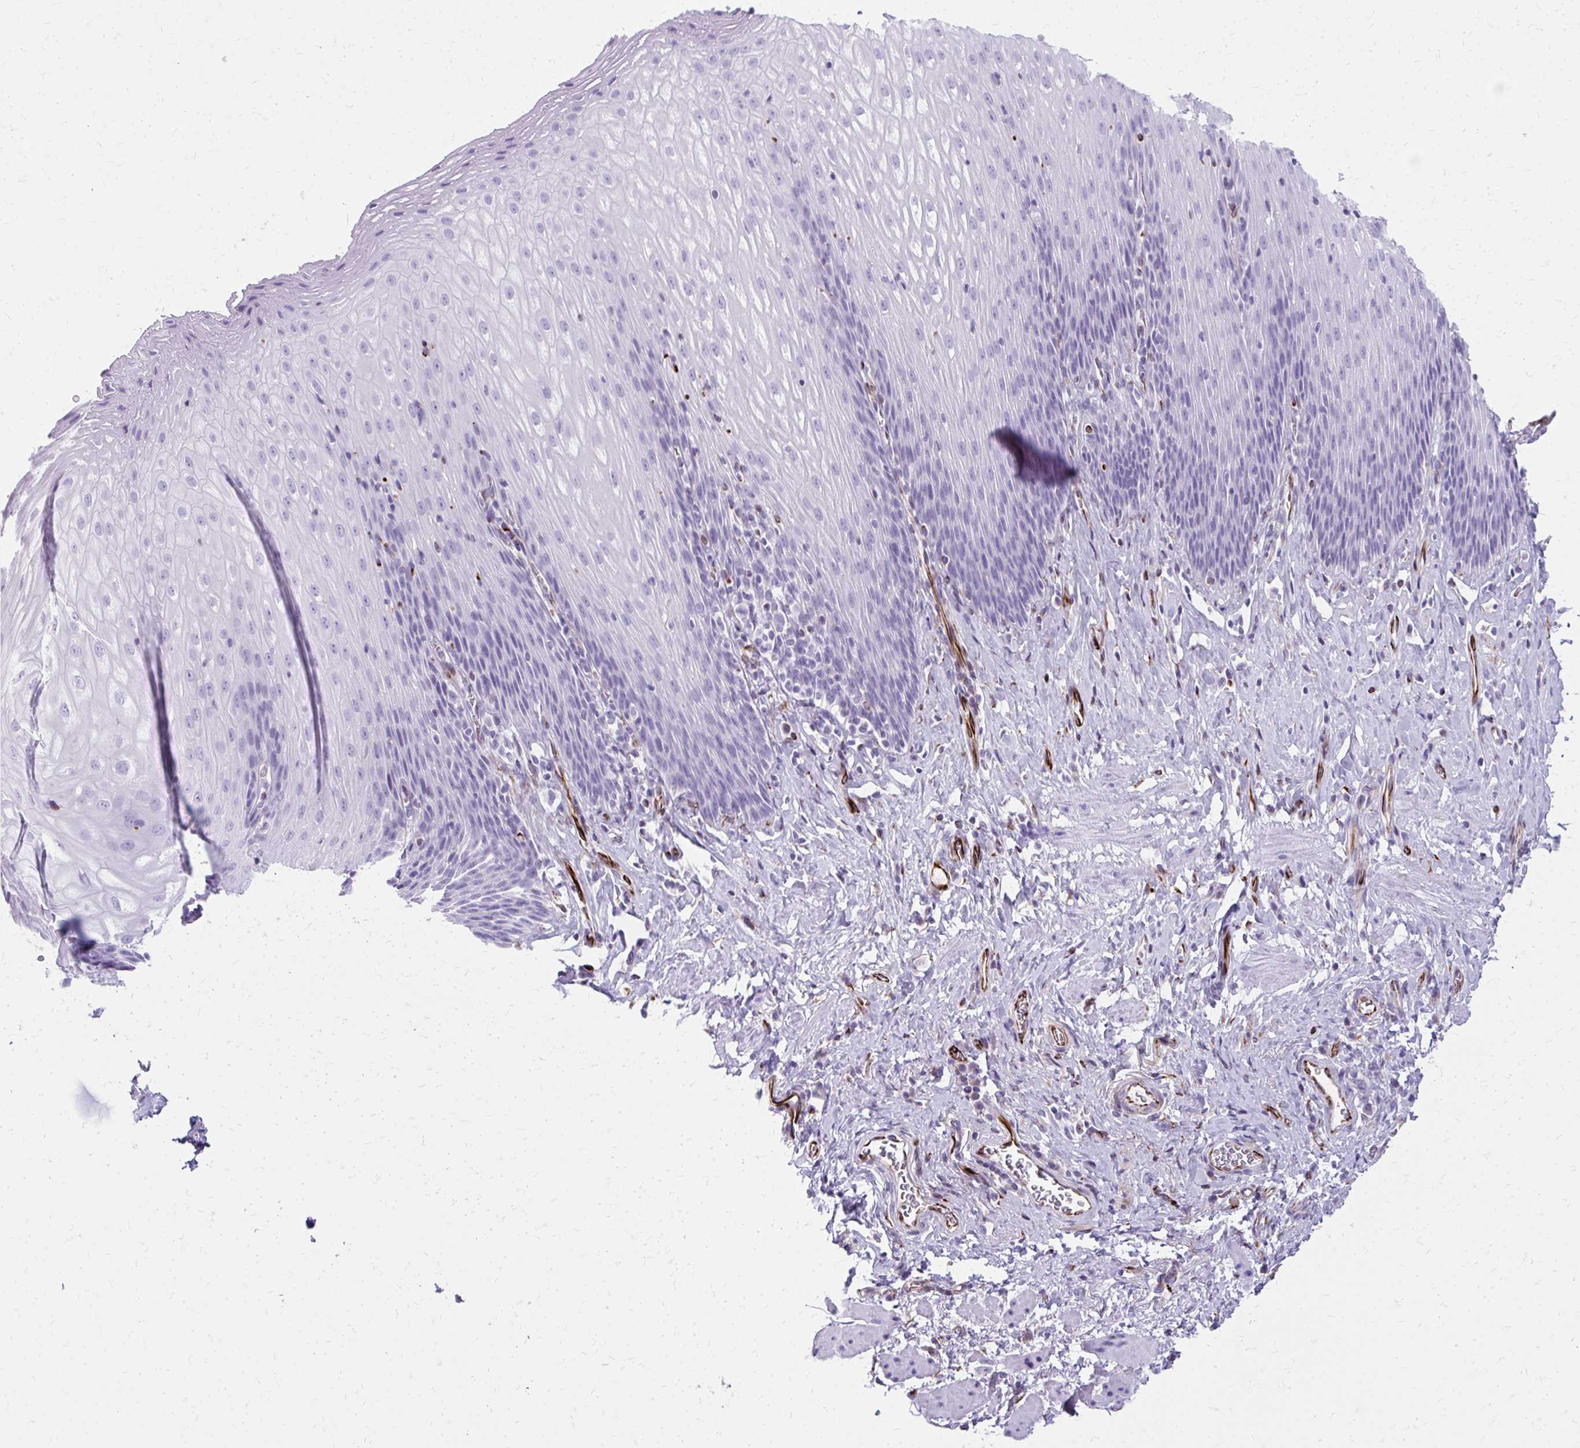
{"staining": {"intensity": "negative", "quantity": "none", "location": "none"}, "tissue": "esophagus", "cell_type": "Squamous epithelial cells", "image_type": "normal", "snomed": [{"axis": "morphology", "description": "Normal tissue, NOS"}, {"axis": "topography", "description": "Esophagus"}], "caption": "Immunohistochemistry of benign human esophagus reveals no positivity in squamous epithelial cells.", "gene": "TRIM6", "patient": {"sex": "female", "age": 61}}